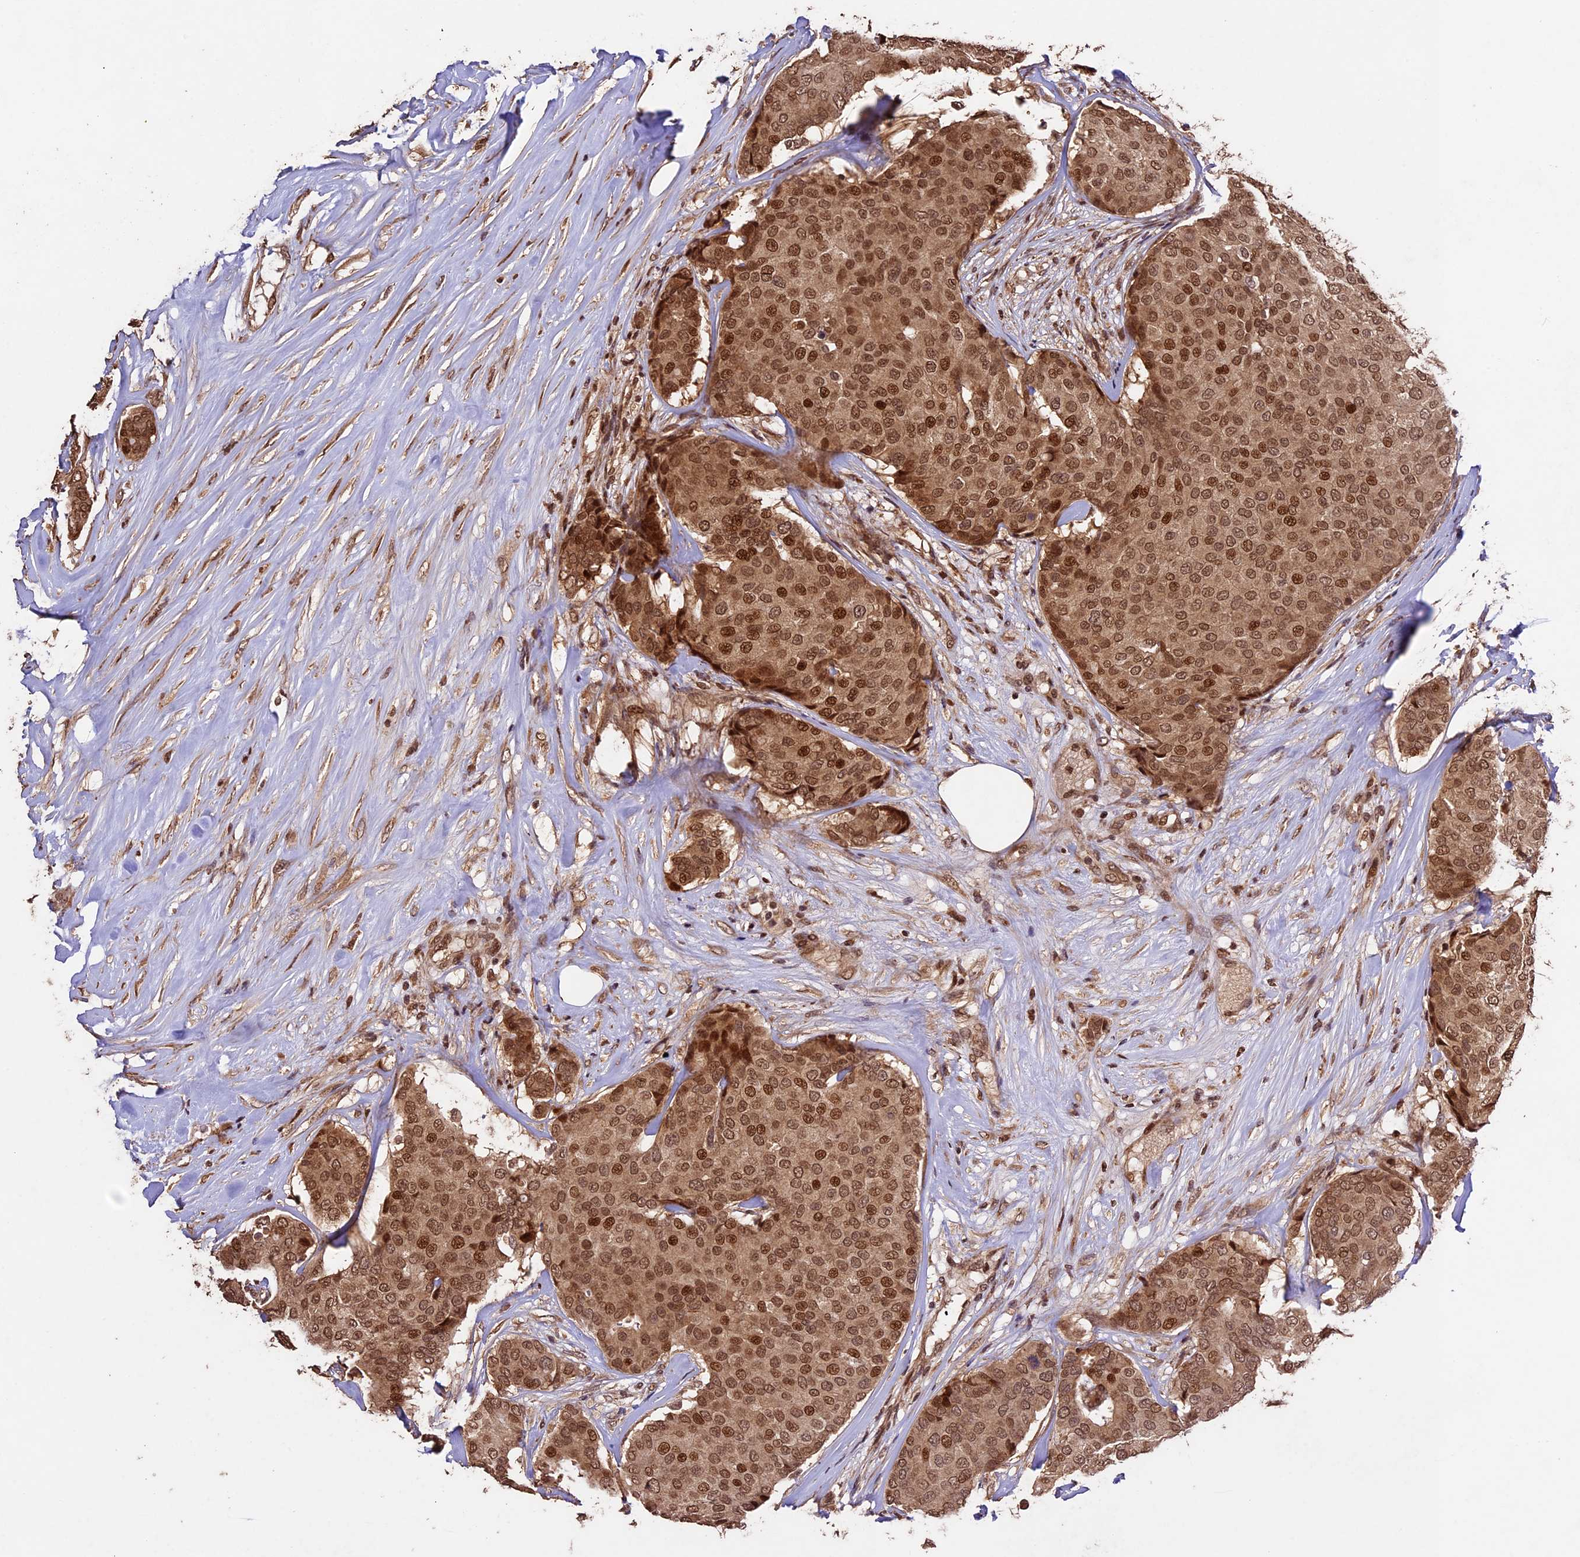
{"staining": {"intensity": "moderate", "quantity": ">75%", "location": "cytoplasmic/membranous,nuclear"}, "tissue": "breast cancer", "cell_type": "Tumor cells", "image_type": "cancer", "snomed": [{"axis": "morphology", "description": "Duct carcinoma"}, {"axis": "topography", "description": "Breast"}], "caption": "Breast cancer (intraductal carcinoma) tissue displays moderate cytoplasmic/membranous and nuclear expression in approximately >75% of tumor cells, visualized by immunohistochemistry. (Stains: DAB in brown, nuclei in blue, Microscopy: brightfield microscopy at high magnification).", "gene": "CDKN2AIP", "patient": {"sex": "female", "age": 75}}